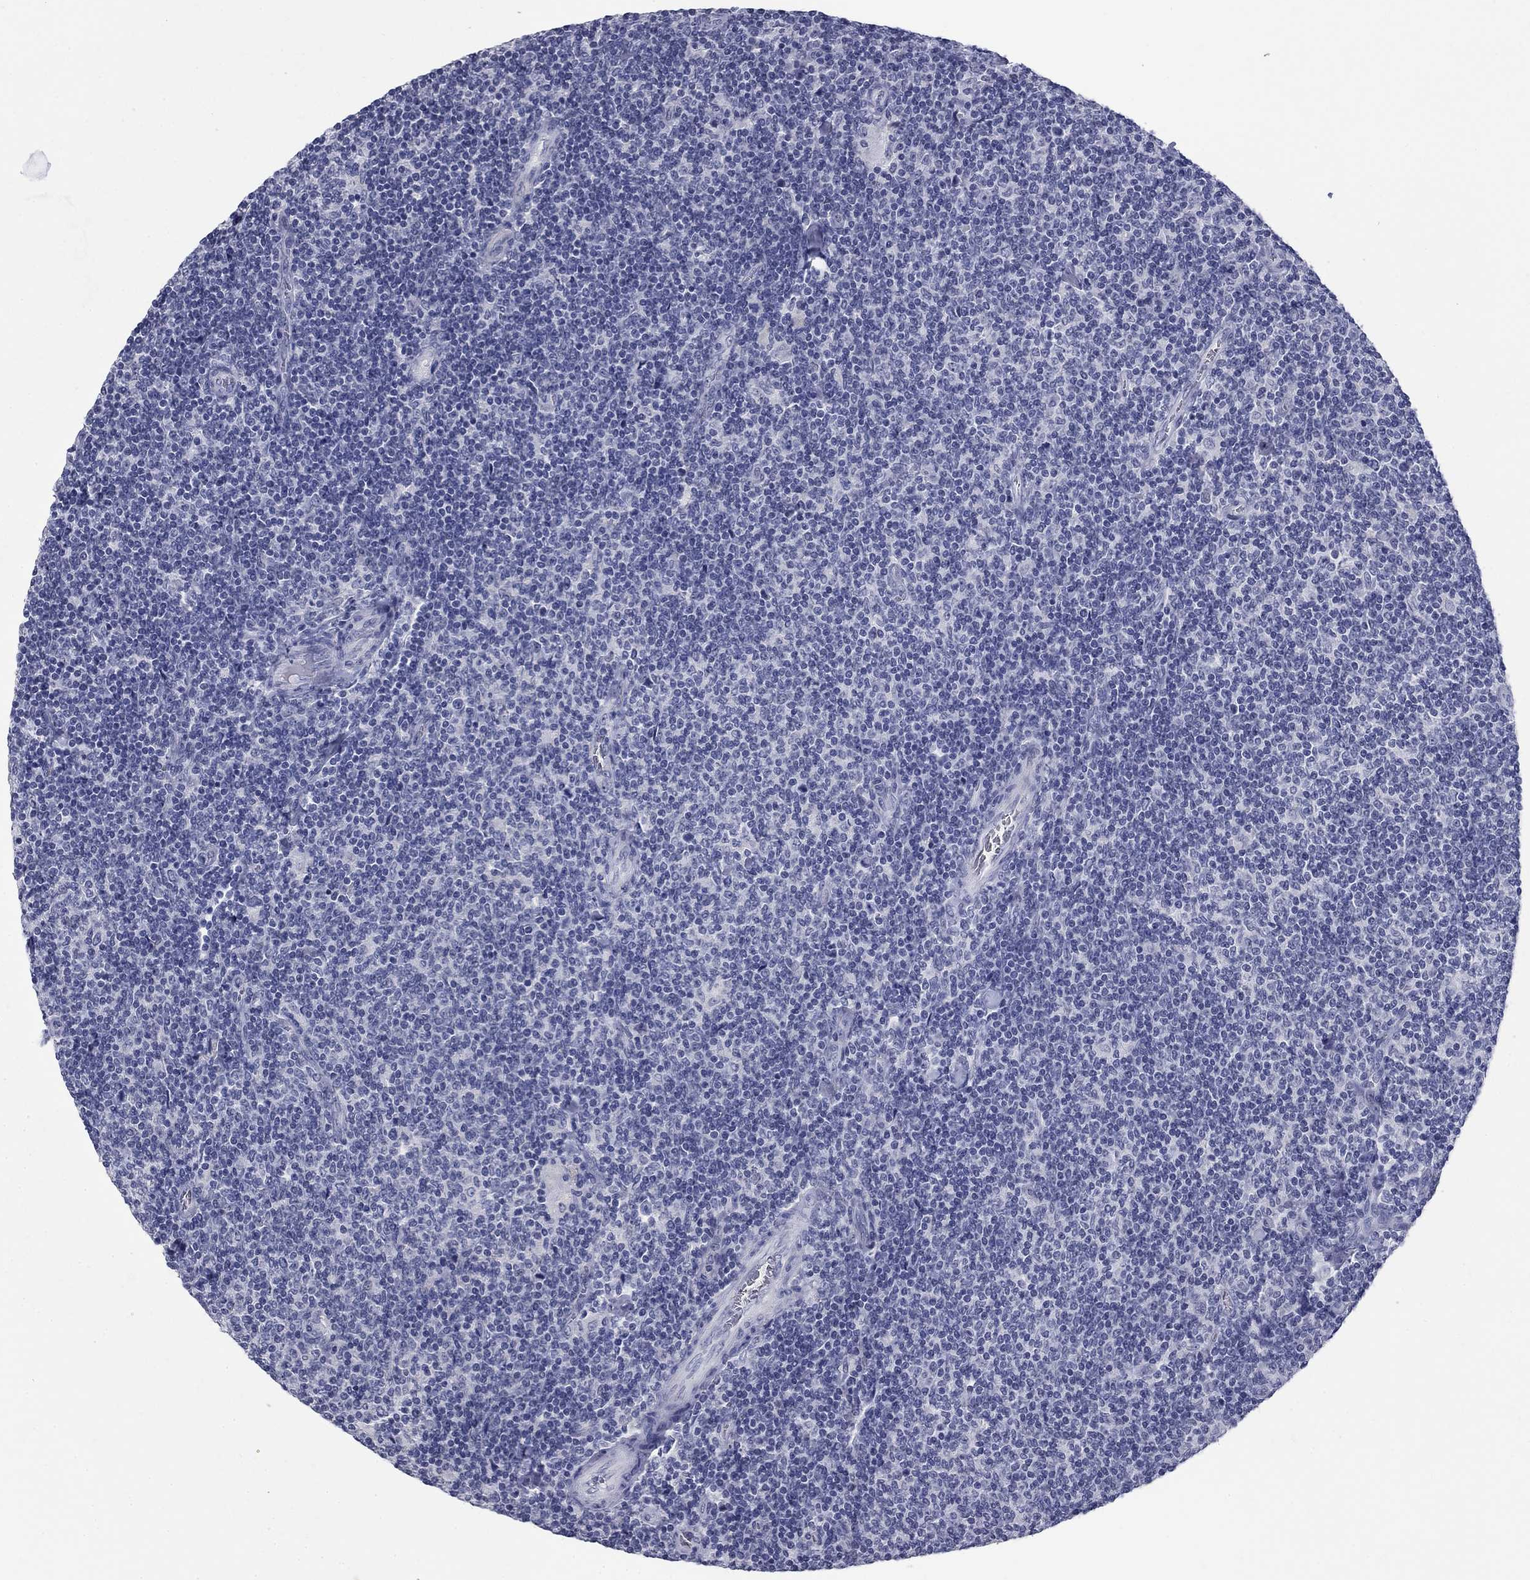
{"staining": {"intensity": "negative", "quantity": "none", "location": "none"}, "tissue": "lymphoma", "cell_type": "Tumor cells", "image_type": "cancer", "snomed": [{"axis": "morphology", "description": "Malignant lymphoma, non-Hodgkin's type, Low grade"}, {"axis": "topography", "description": "Lymph node"}], "caption": "Human lymphoma stained for a protein using IHC displays no expression in tumor cells.", "gene": "ELAVL4", "patient": {"sex": "male", "age": 52}}